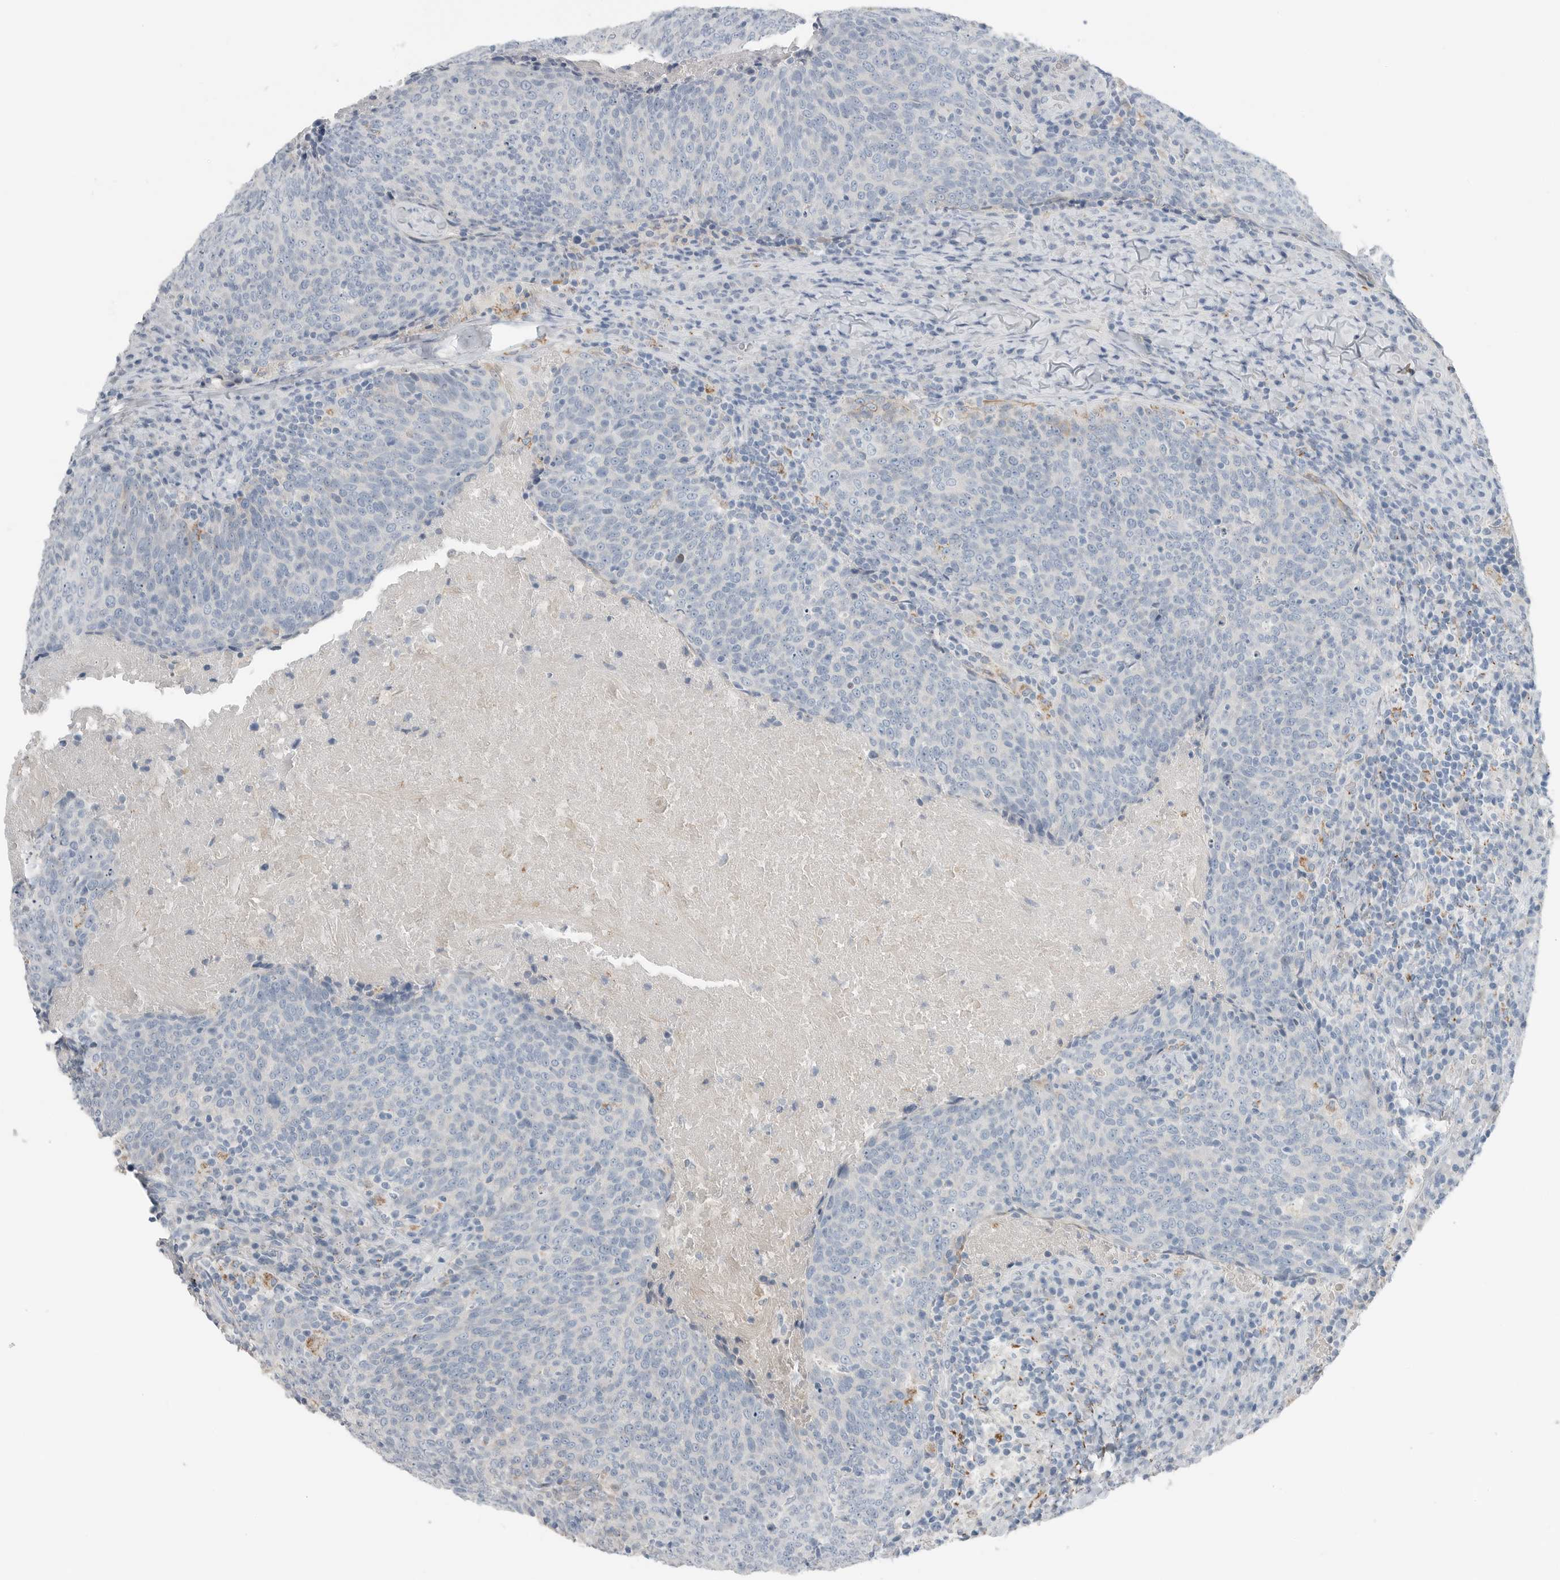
{"staining": {"intensity": "negative", "quantity": "none", "location": "none"}, "tissue": "head and neck cancer", "cell_type": "Tumor cells", "image_type": "cancer", "snomed": [{"axis": "morphology", "description": "Squamous cell carcinoma, NOS"}, {"axis": "morphology", "description": "Squamous cell carcinoma, metastatic, NOS"}, {"axis": "topography", "description": "Lymph node"}, {"axis": "topography", "description": "Head-Neck"}], "caption": "A photomicrograph of squamous cell carcinoma (head and neck) stained for a protein shows no brown staining in tumor cells. (Brightfield microscopy of DAB IHC at high magnification).", "gene": "SERPINB7", "patient": {"sex": "male", "age": 62}}